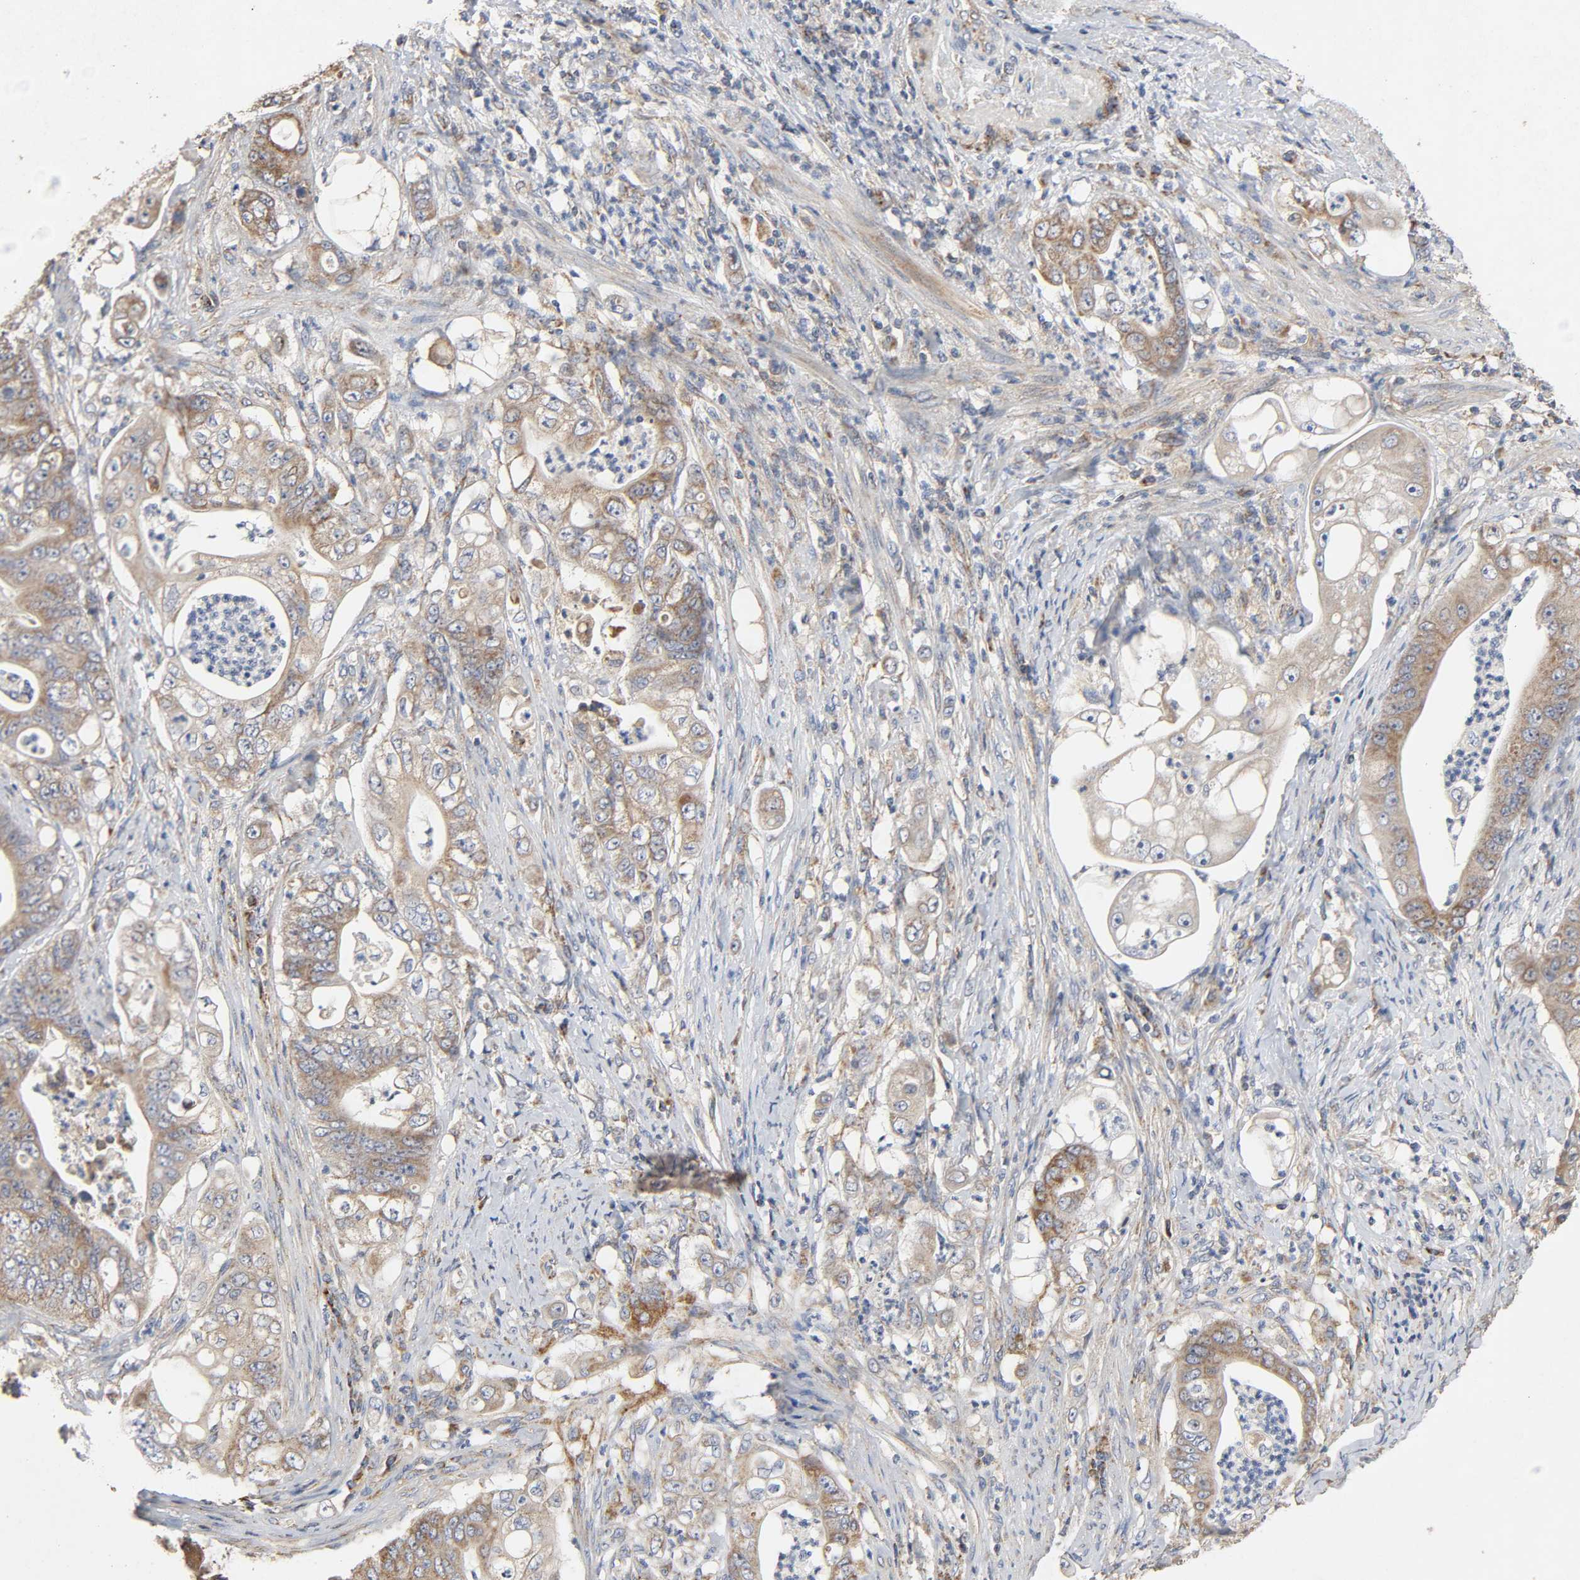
{"staining": {"intensity": "moderate", "quantity": "25%-75%", "location": "cytoplasmic/membranous"}, "tissue": "stomach cancer", "cell_type": "Tumor cells", "image_type": "cancer", "snomed": [{"axis": "morphology", "description": "Adenocarcinoma, NOS"}, {"axis": "topography", "description": "Stomach"}], "caption": "Tumor cells exhibit medium levels of moderate cytoplasmic/membranous positivity in approximately 25%-75% of cells in stomach cancer.", "gene": "NDUFS3", "patient": {"sex": "female", "age": 73}}